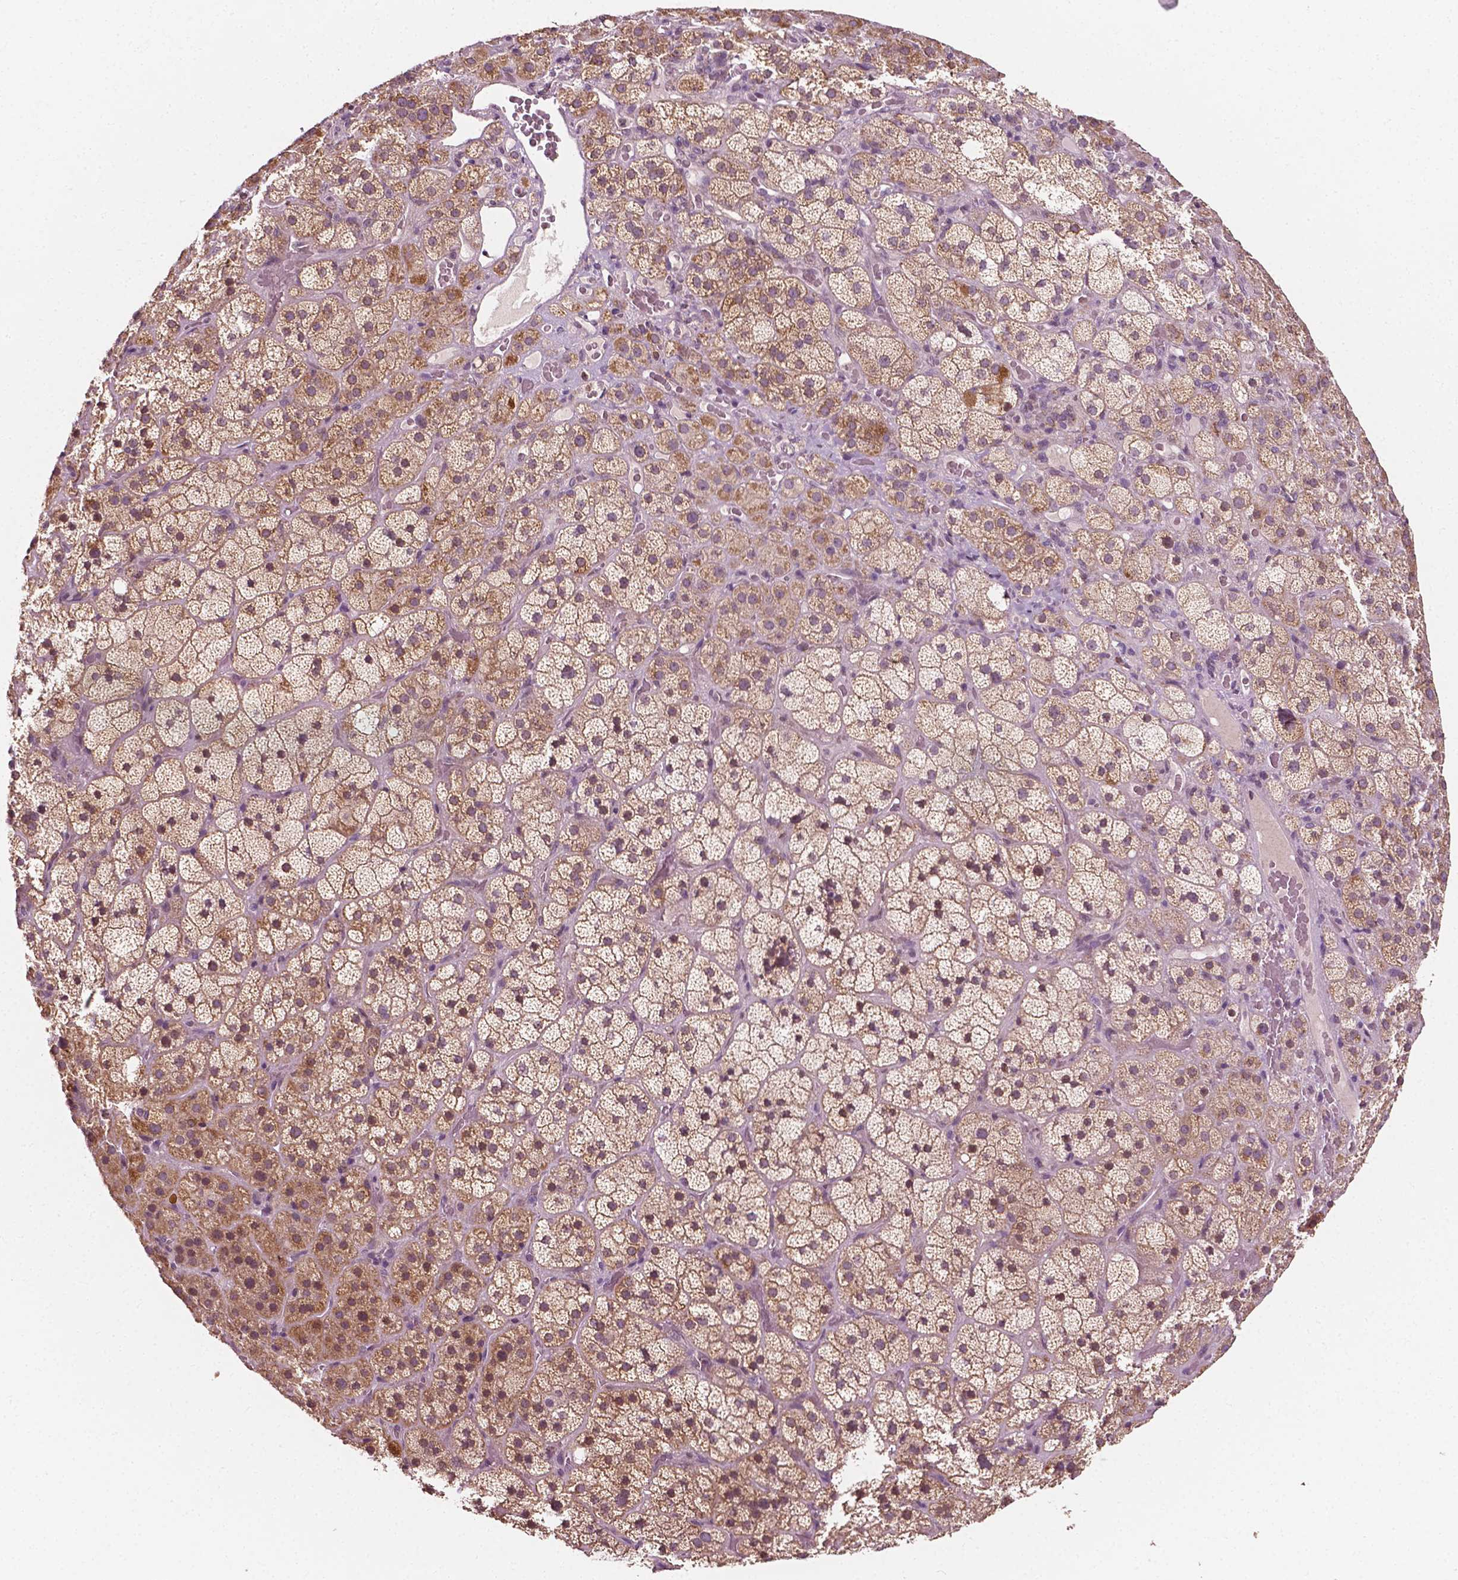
{"staining": {"intensity": "moderate", "quantity": "25%-75%", "location": "cytoplasmic/membranous"}, "tissue": "adrenal gland", "cell_type": "Glandular cells", "image_type": "normal", "snomed": [{"axis": "morphology", "description": "Normal tissue, NOS"}, {"axis": "topography", "description": "Adrenal gland"}], "caption": "Immunohistochemistry (IHC) photomicrograph of normal adrenal gland stained for a protein (brown), which demonstrates medium levels of moderate cytoplasmic/membranous positivity in about 25%-75% of glandular cells.", "gene": "MCL1", "patient": {"sex": "male", "age": 57}}